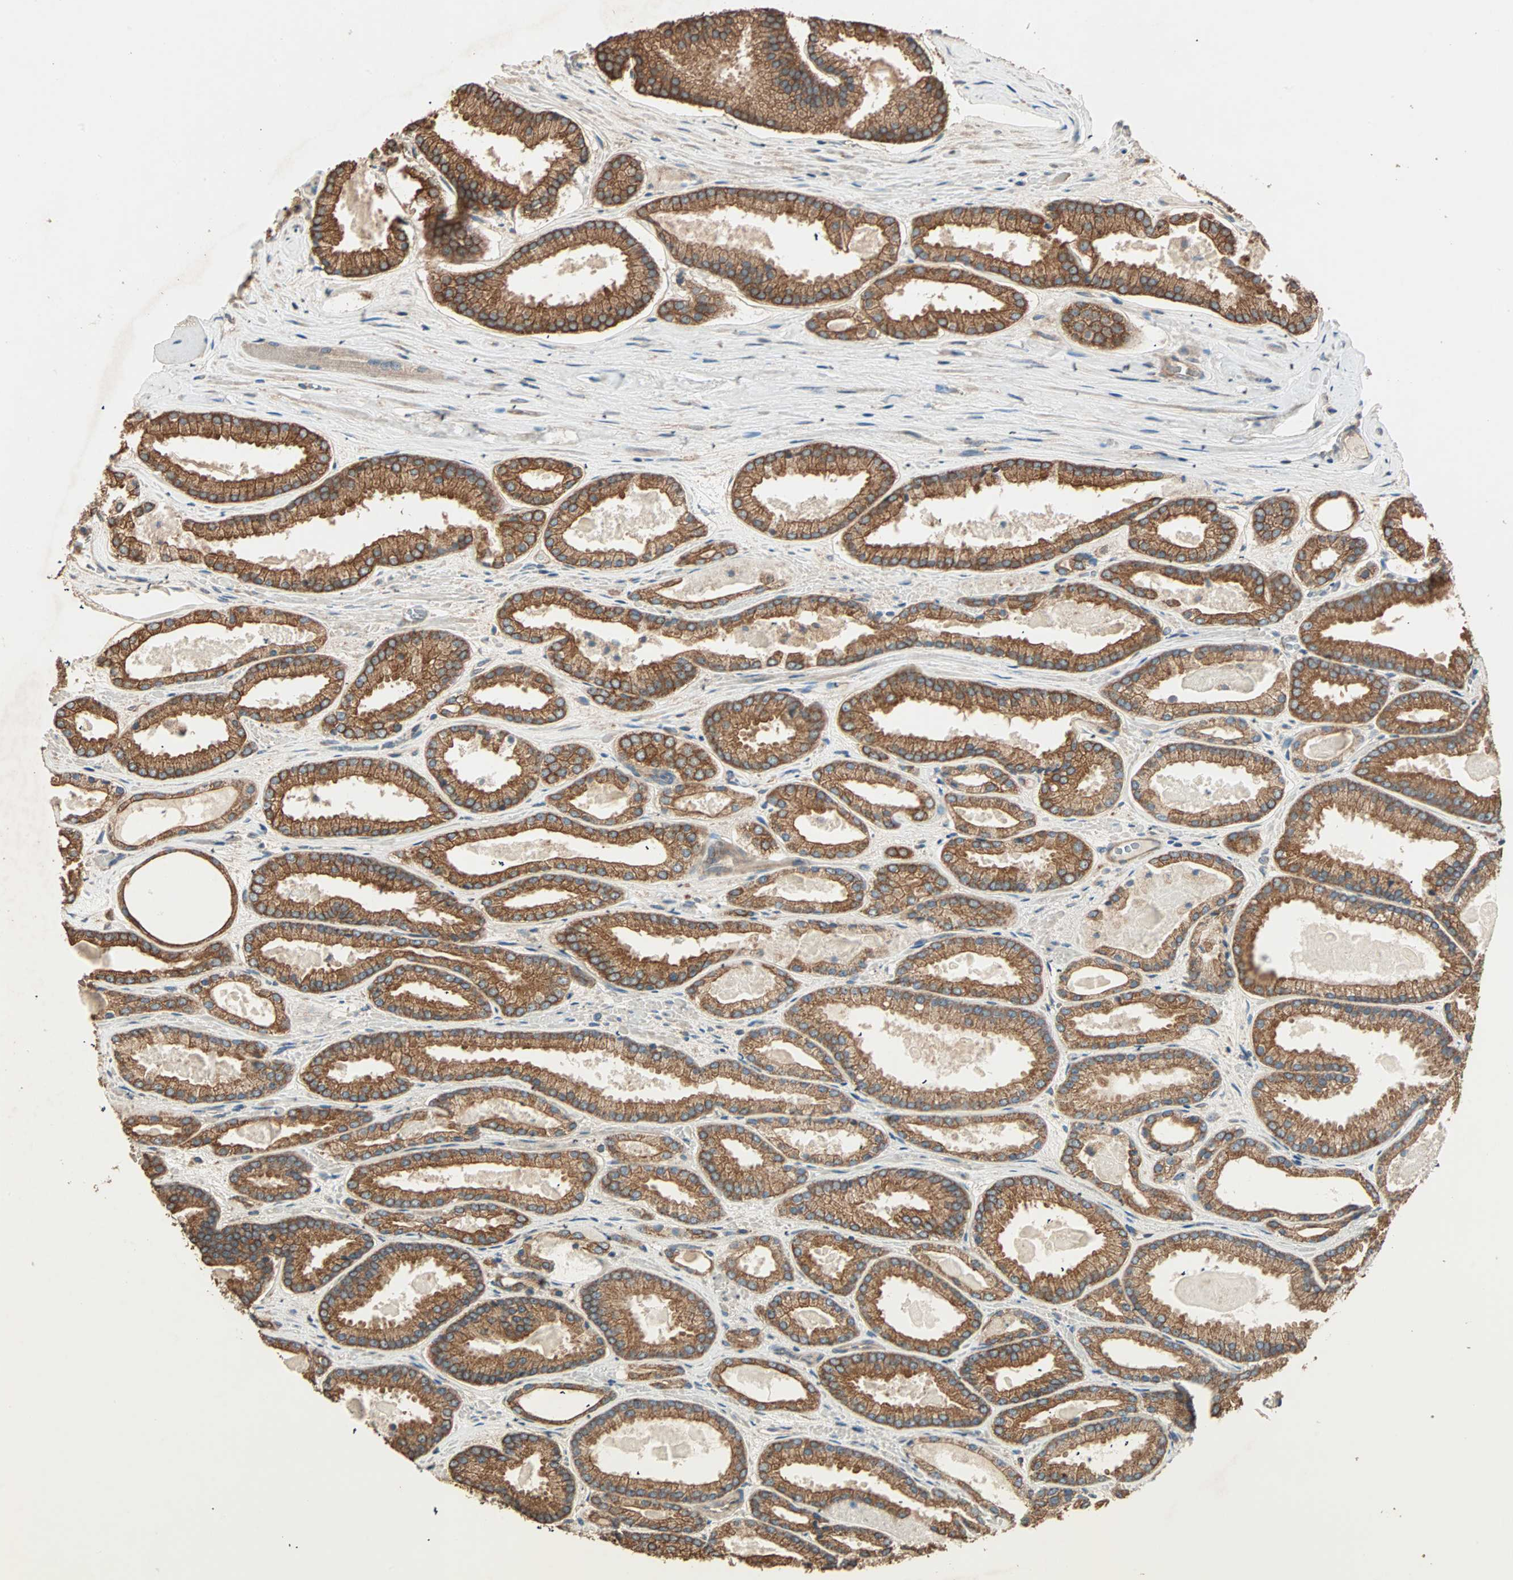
{"staining": {"intensity": "strong", "quantity": ">75%", "location": "cytoplasmic/membranous"}, "tissue": "prostate cancer", "cell_type": "Tumor cells", "image_type": "cancer", "snomed": [{"axis": "morphology", "description": "Adenocarcinoma, Low grade"}, {"axis": "topography", "description": "Prostate"}], "caption": "Protein staining displays strong cytoplasmic/membranous expression in about >75% of tumor cells in prostate cancer.", "gene": "EIF4G2", "patient": {"sex": "male", "age": 59}}